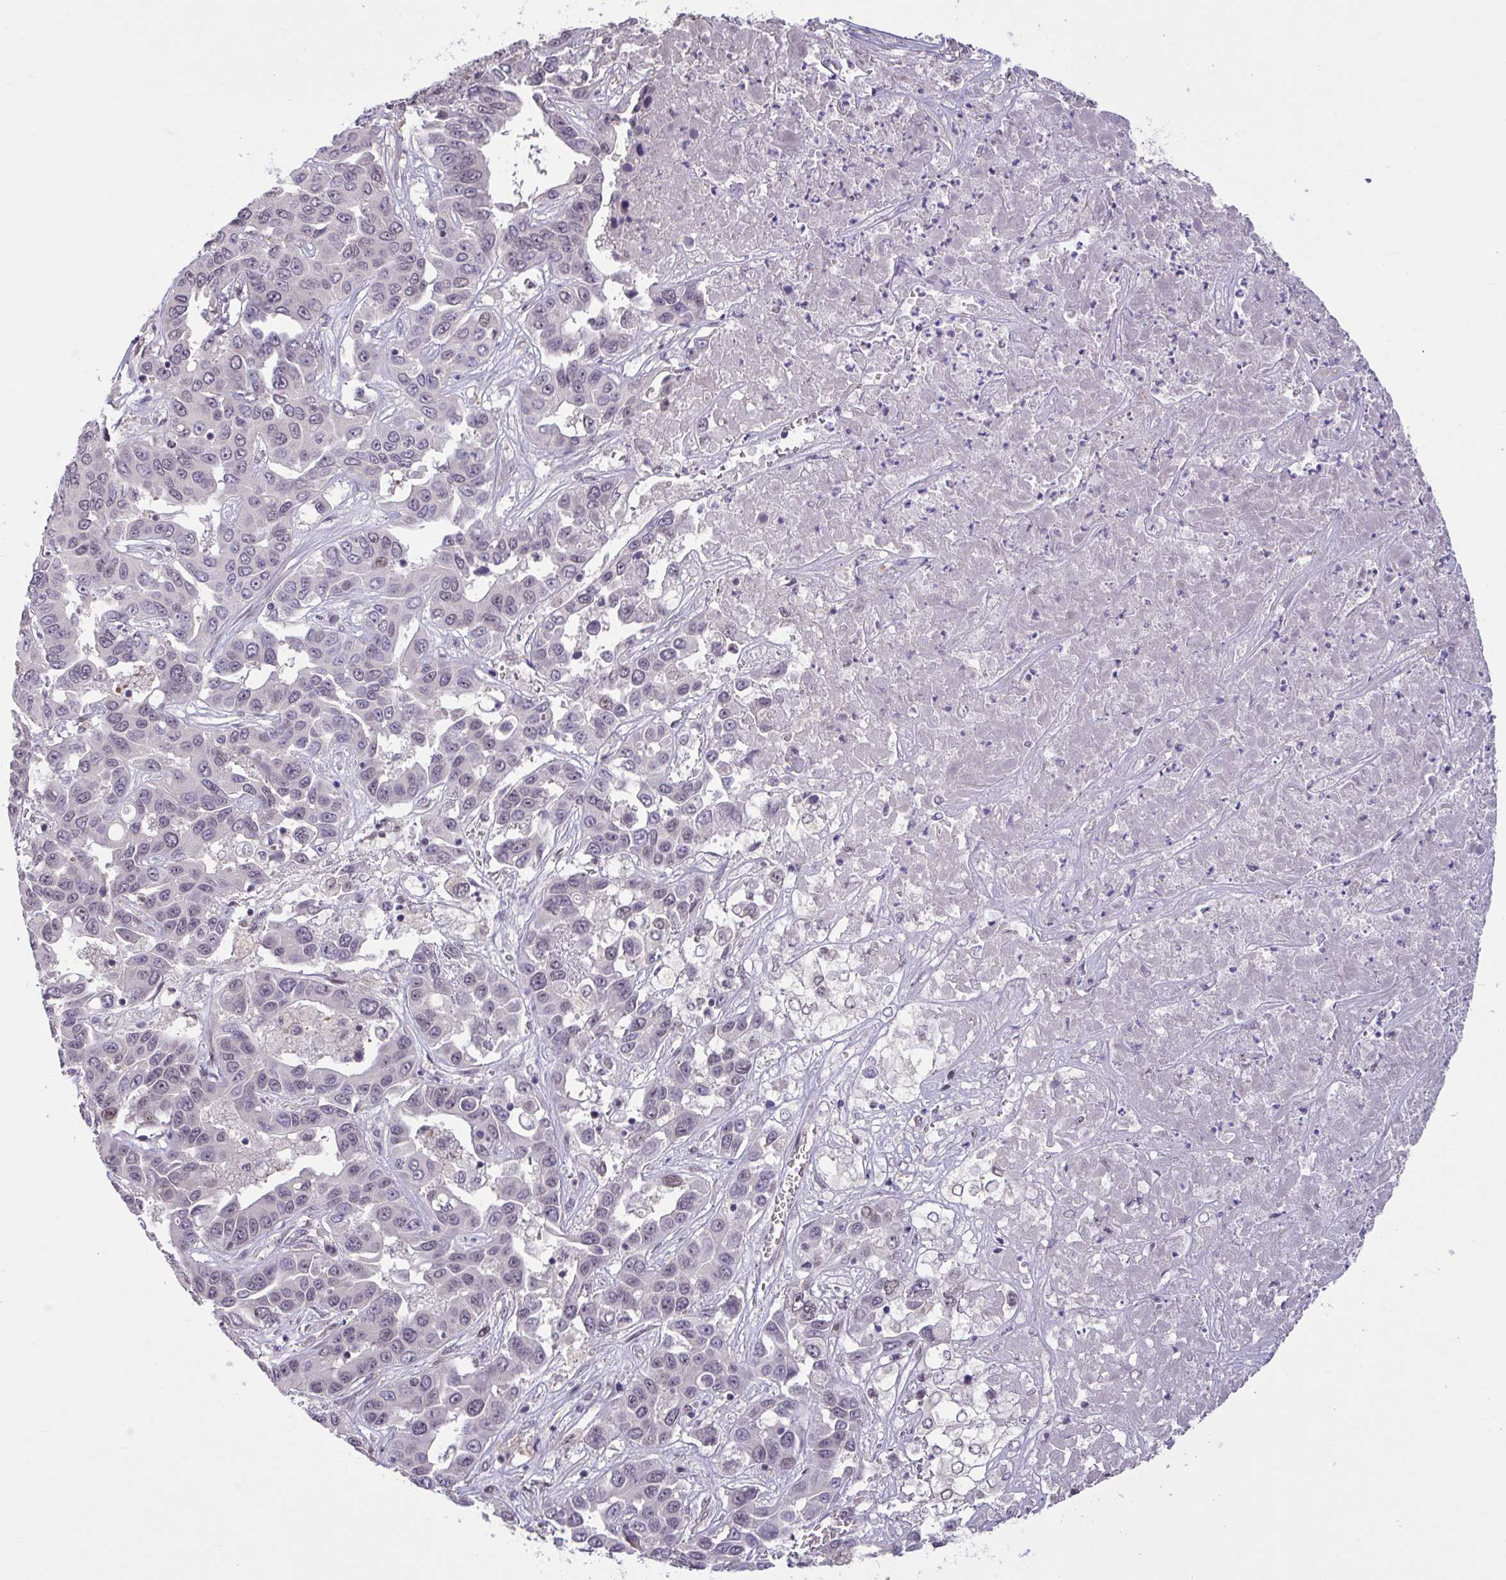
{"staining": {"intensity": "negative", "quantity": "none", "location": "none"}, "tissue": "liver cancer", "cell_type": "Tumor cells", "image_type": "cancer", "snomed": [{"axis": "morphology", "description": "Cholangiocarcinoma"}, {"axis": "topography", "description": "Liver"}], "caption": "Immunohistochemical staining of liver cholangiocarcinoma reveals no significant staining in tumor cells.", "gene": "ZNF414", "patient": {"sex": "female", "age": 52}}